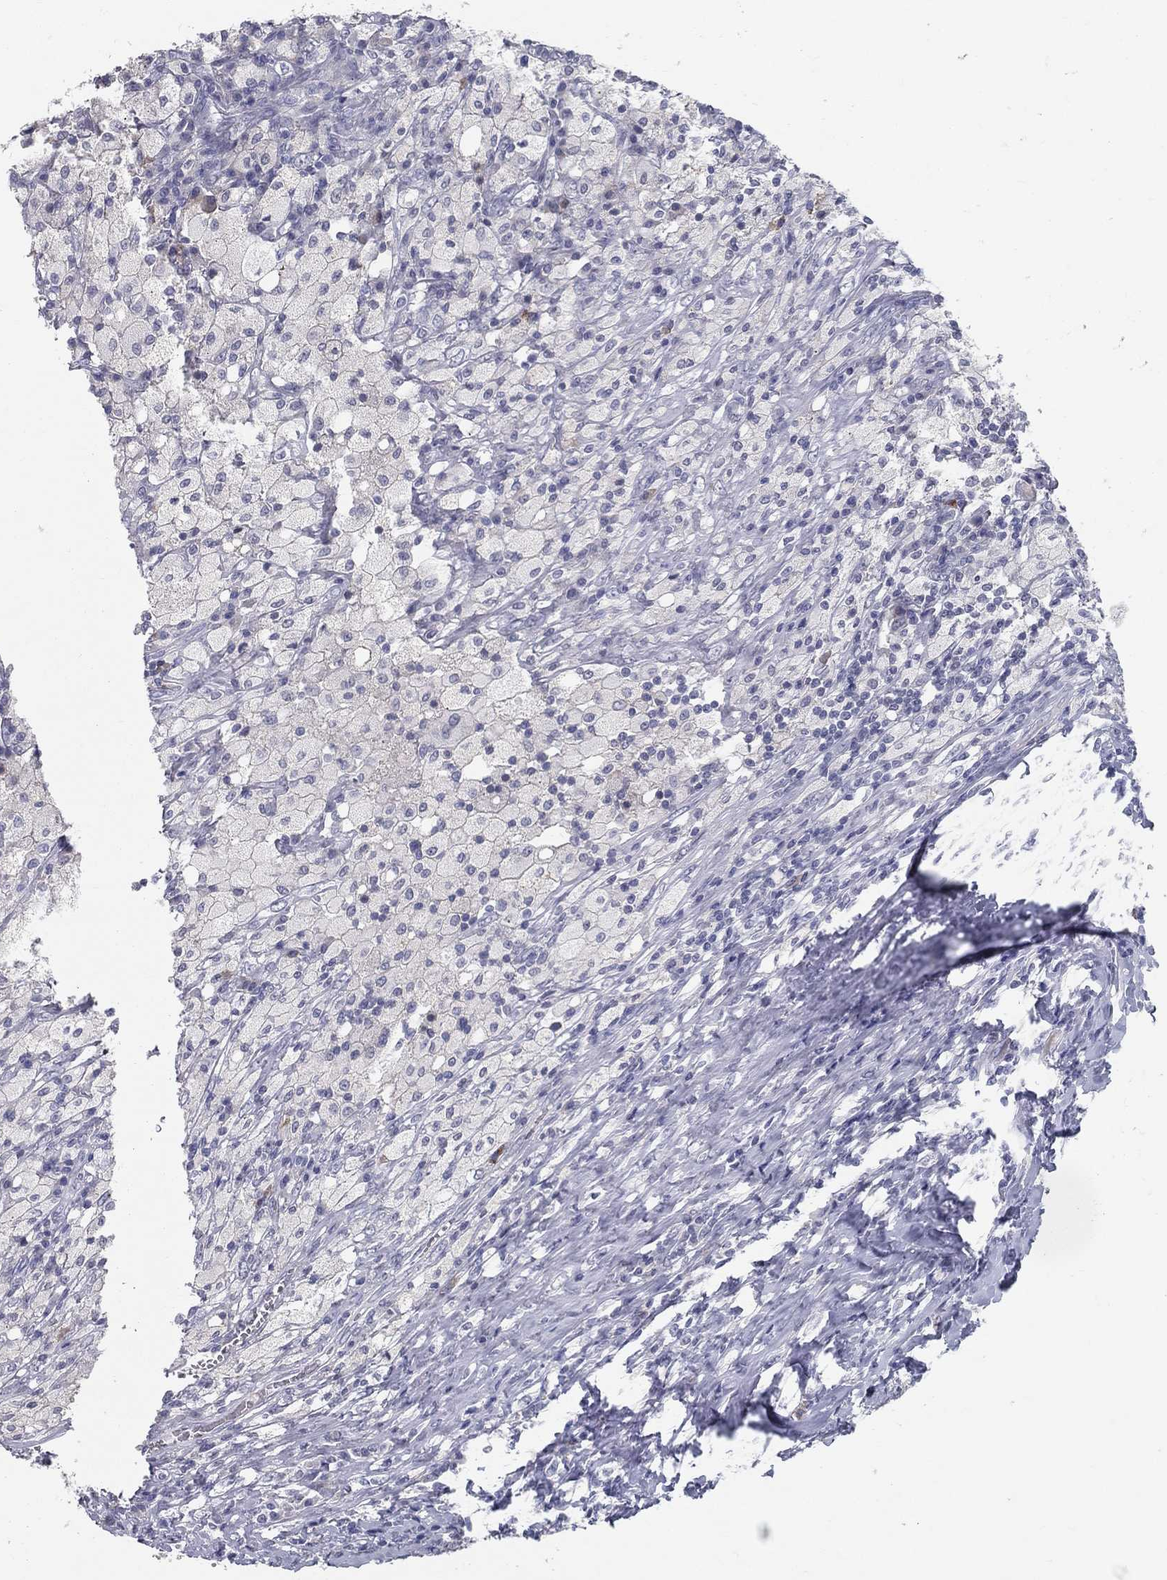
{"staining": {"intensity": "negative", "quantity": "none", "location": "none"}, "tissue": "testis cancer", "cell_type": "Tumor cells", "image_type": "cancer", "snomed": [{"axis": "morphology", "description": "Necrosis, NOS"}, {"axis": "morphology", "description": "Carcinoma, Embryonal, NOS"}, {"axis": "topography", "description": "Testis"}], "caption": "High power microscopy photomicrograph of an IHC micrograph of embryonal carcinoma (testis), revealing no significant expression in tumor cells.", "gene": "ACE2", "patient": {"sex": "male", "age": 19}}